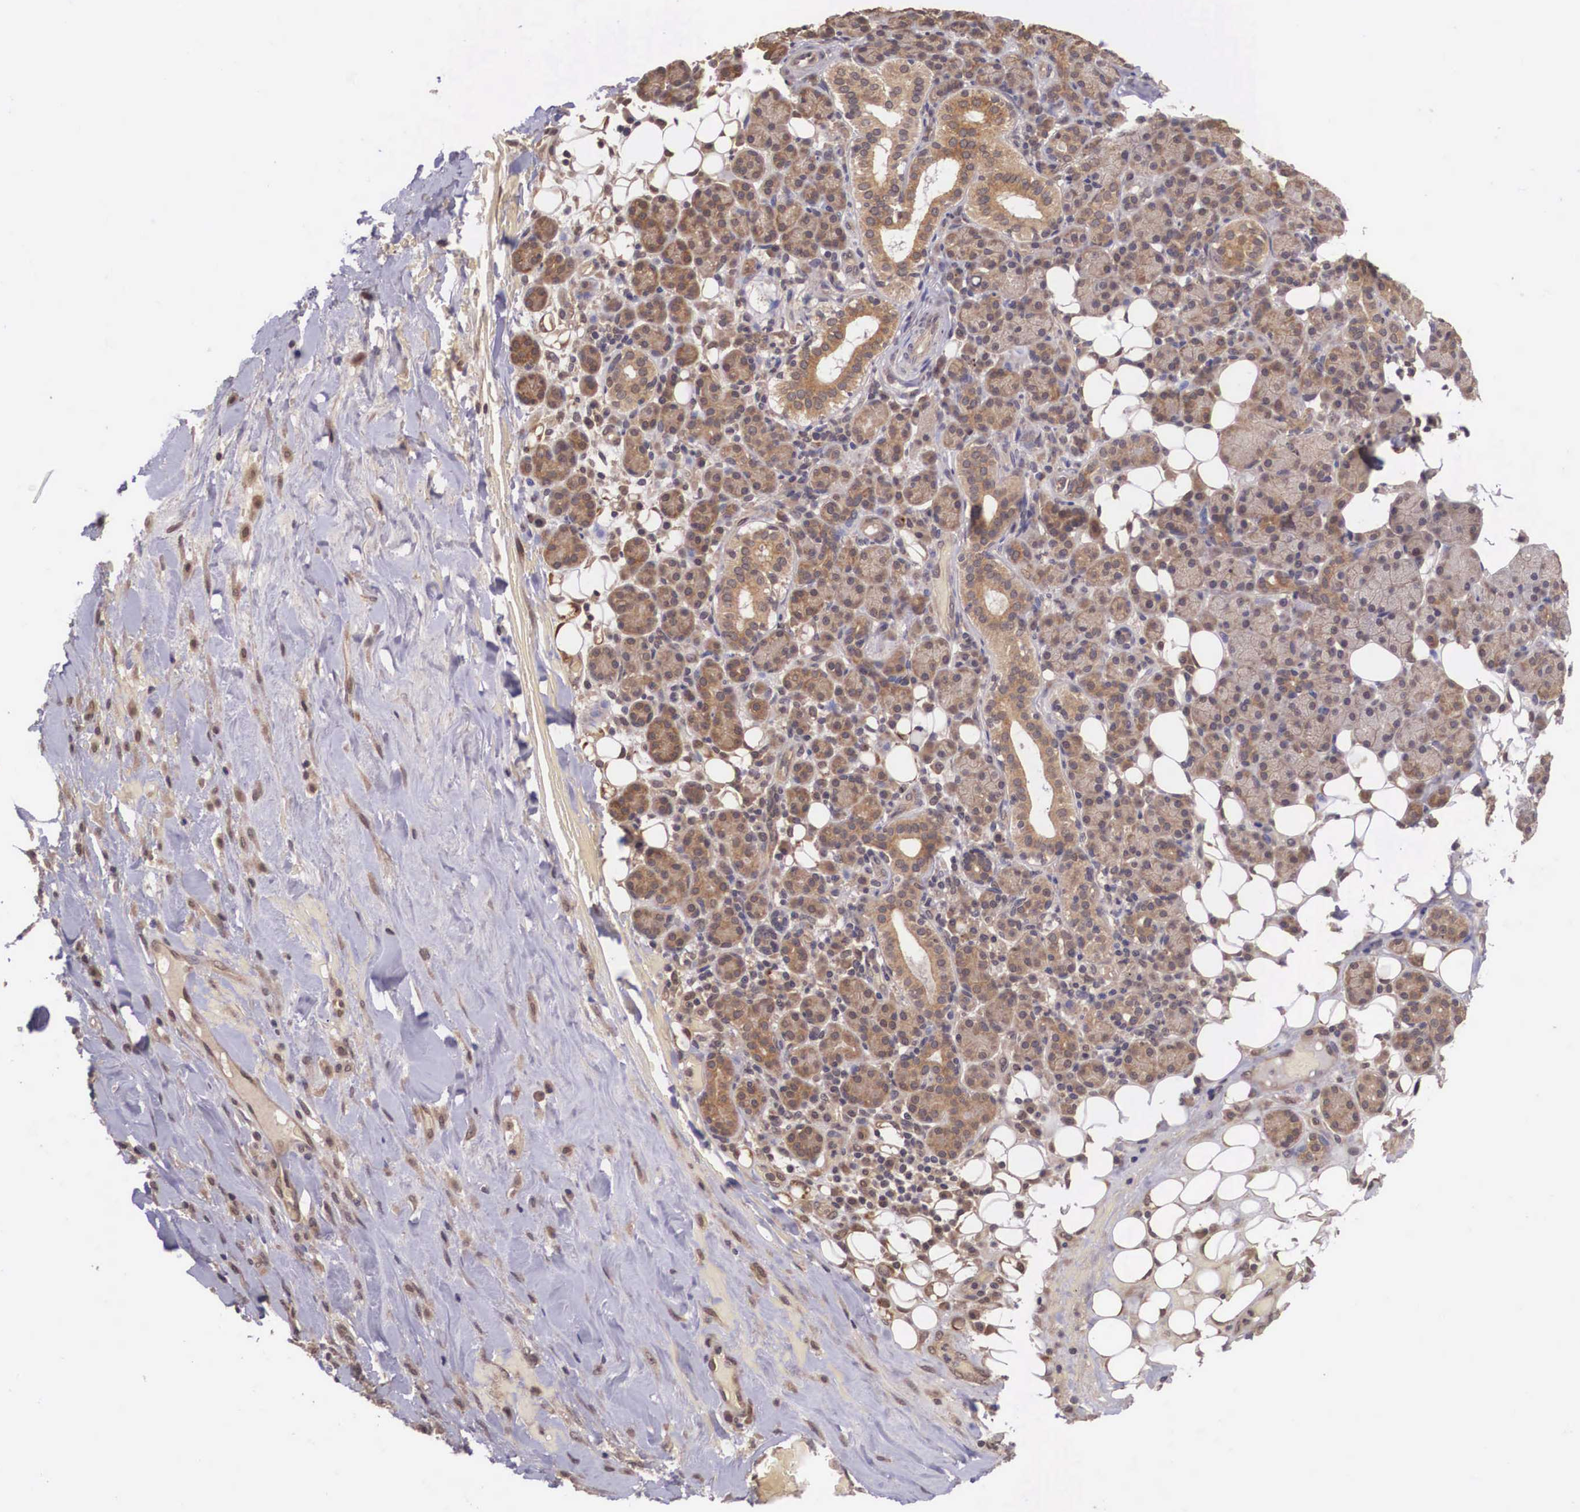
{"staining": {"intensity": "moderate", "quantity": ">75%", "location": "cytoplasmic/membranous"}, "tissue": "skin cancer", "cell_type": "Tumor cells", "image_type": "cancer", "snomed": [{"axis": "morphology", "description": "Squamous cell carcinoma, NOS"}, {"axis": "topography", "description": "Skin"}], "caption": "Immunohistochemical staining of skin squamous cell carcinoma shows medium levels of moderate cytoplasmic/membranous expression in about >75% of tumor cells.", "gene": "VASH1", "patient": {"sex": "male", "age": 84}}